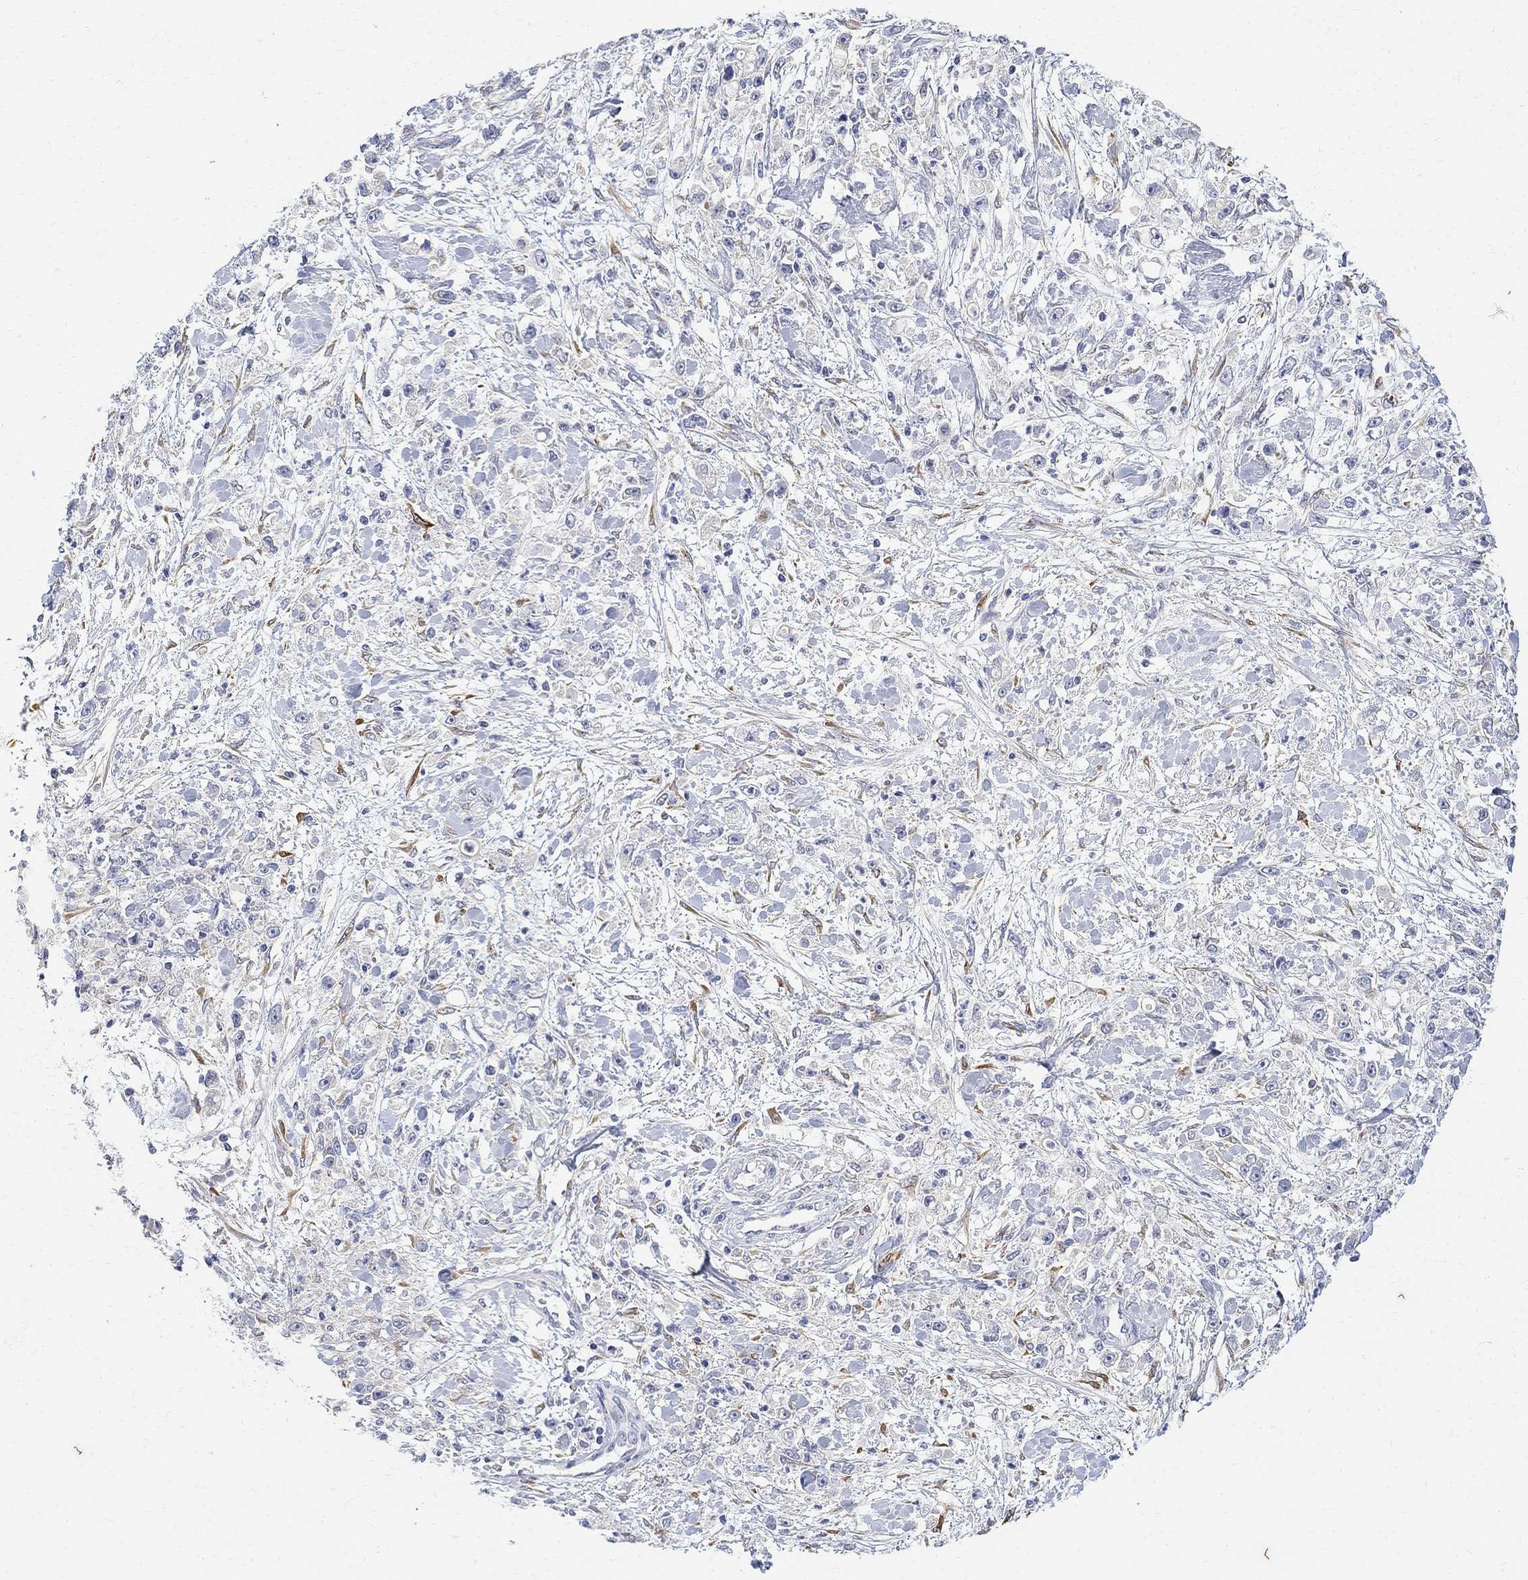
{"staining": {"intensity": "negative", "quantity": "none", "location": "none"}, "tissue": "stomach cancer", "cell_type": "Tumor cells", "image_type": "cancer", "snomed": [{"axis": "morphology", "description": "Adenocarcinoma, NOS"}, {"axis": "topography", "description": "Stomach"}], "caption": "Immunohistochemical staining of stomach cancer (adenocarcinoma) exhibits no significant expression in tumor cells.", "gene": "FNDC5", "patient": {"sex": "female", "age": 59}}